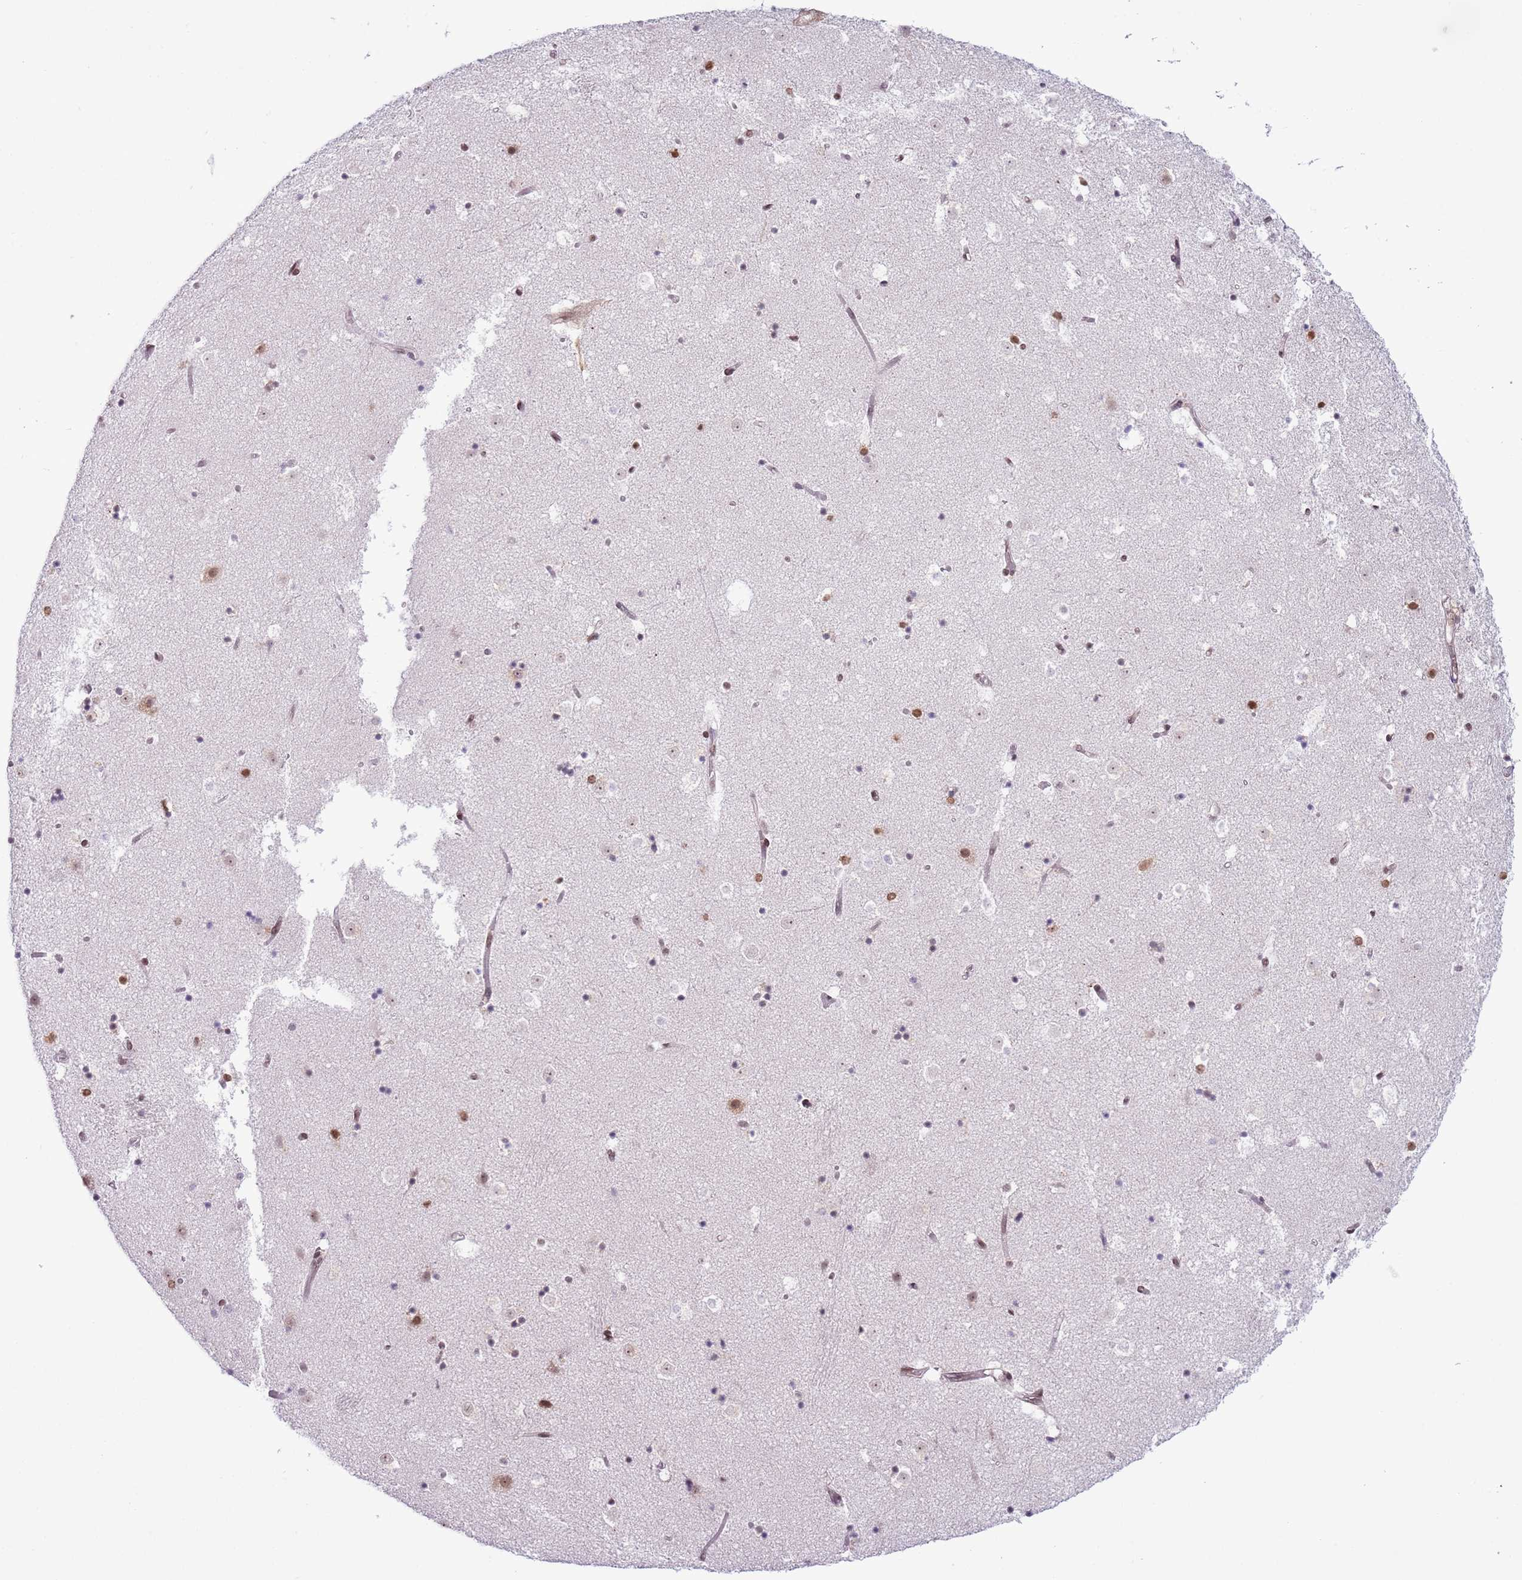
{"staining": {"intensity": "moderate", "quantity": "<25%", "location": "nuclear"}, "tissue": "caudate", "cell_type": "Glial cells", "image_type": "normal", "snomed": [{"axis": "morphology", "description": "Normal tissue, NOS"}, {"axis": "topography", "description": "Lateral ventricle wall"}], "caption": "Glial cells show low levels of moderate nuclear staining in about <25% of cells in unremarkable human caudate. (IHC, brightfield microscopy, high magnification).", "gene": "SELENOH", "patient": {"sex": "female", "age": 52}}